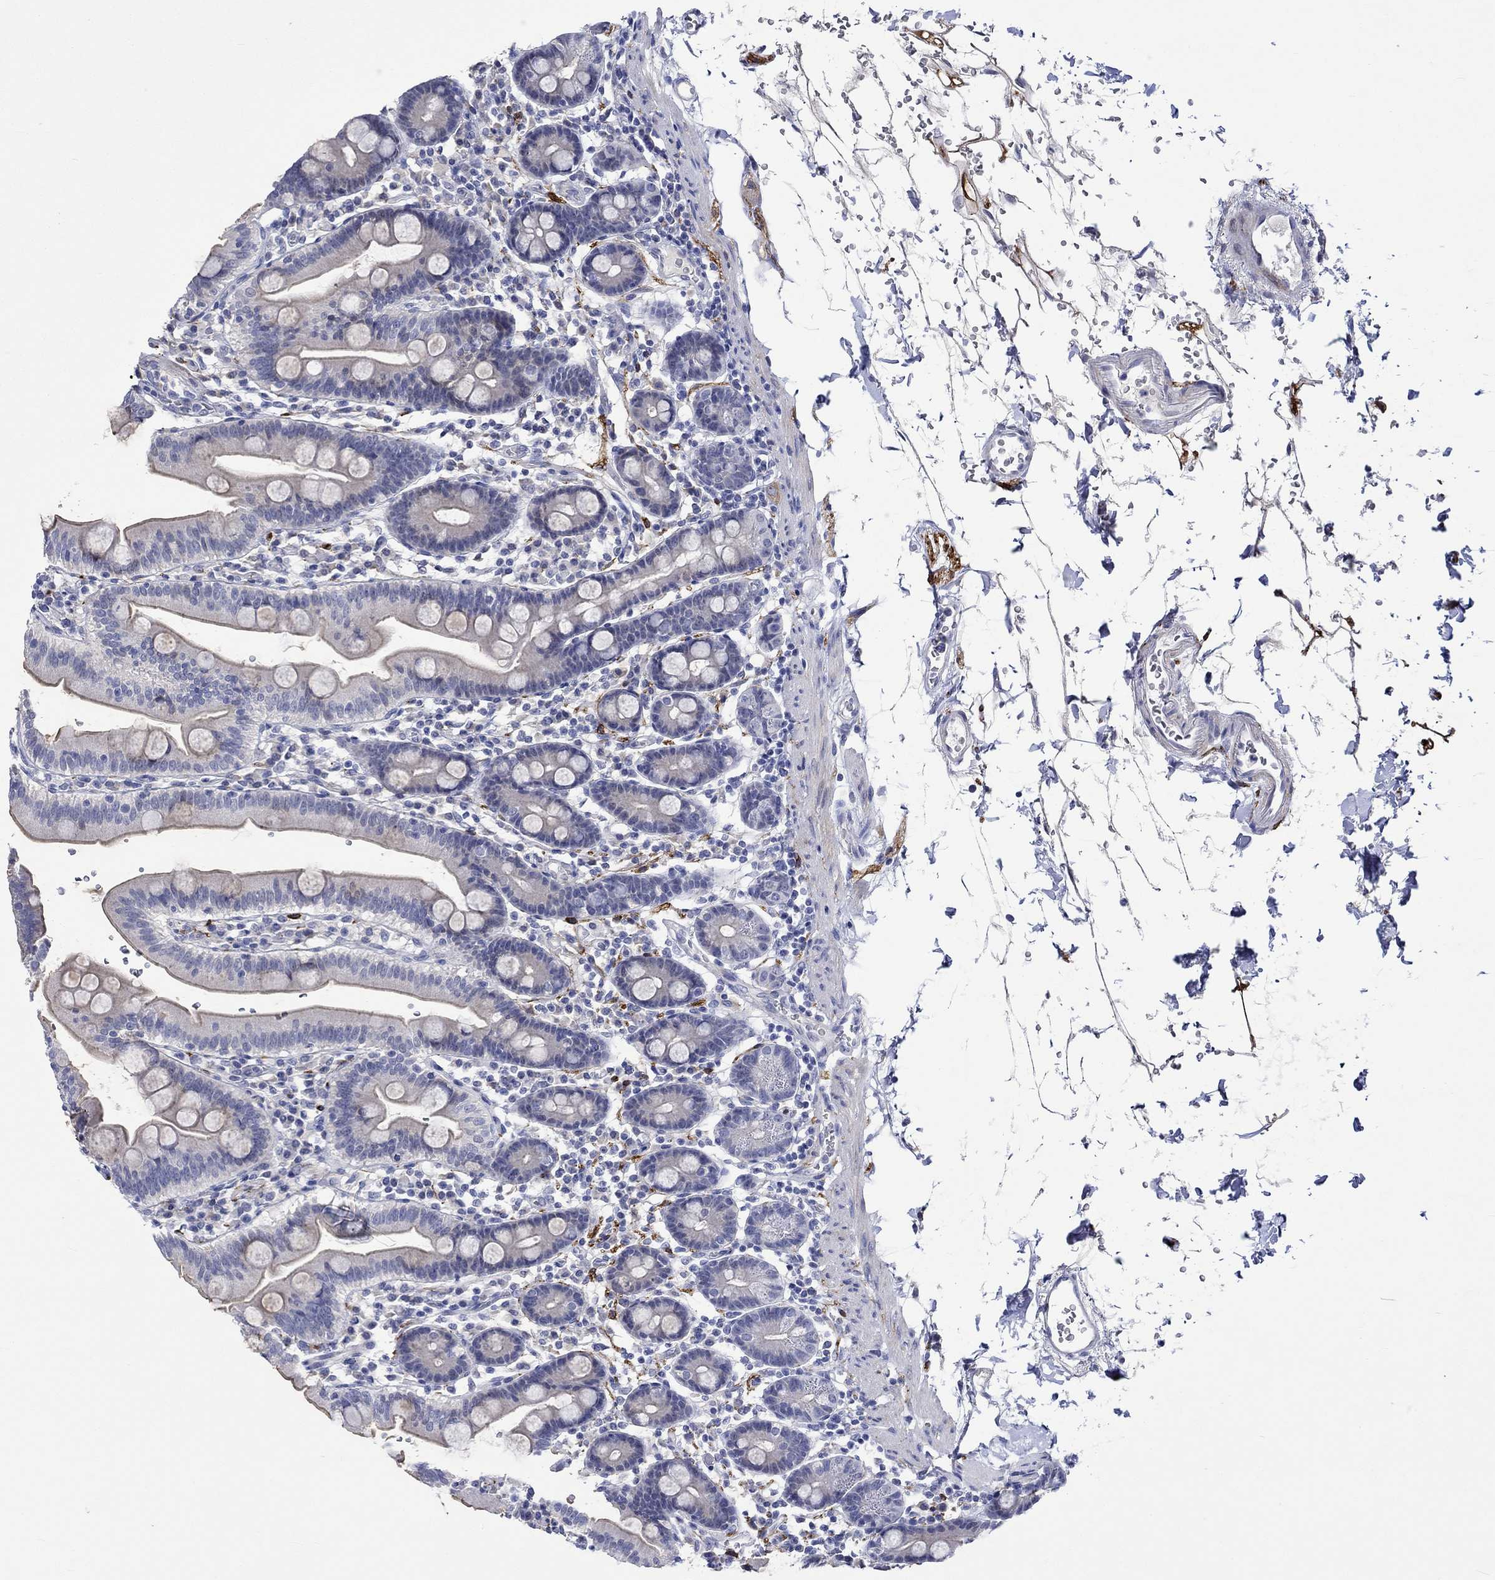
{"staining": {"intensity": "negative", "quantity": "none", "location": "none"}, "tissue": "duodenum", "cell_type": "Glandular cells", "image_type": "normal", "snomed": [{"axis": "morphology", "description": "Normal tissue, NOS"}, {"axis": "topography", "description": "Duodenum"}], "caption": "Human duodenum stained for a protein using immunohistochemistry (IHC) shows no staining in glandular cells.", "gene": "CRYAB", "patient": {"sex": "male", "age": 59}}